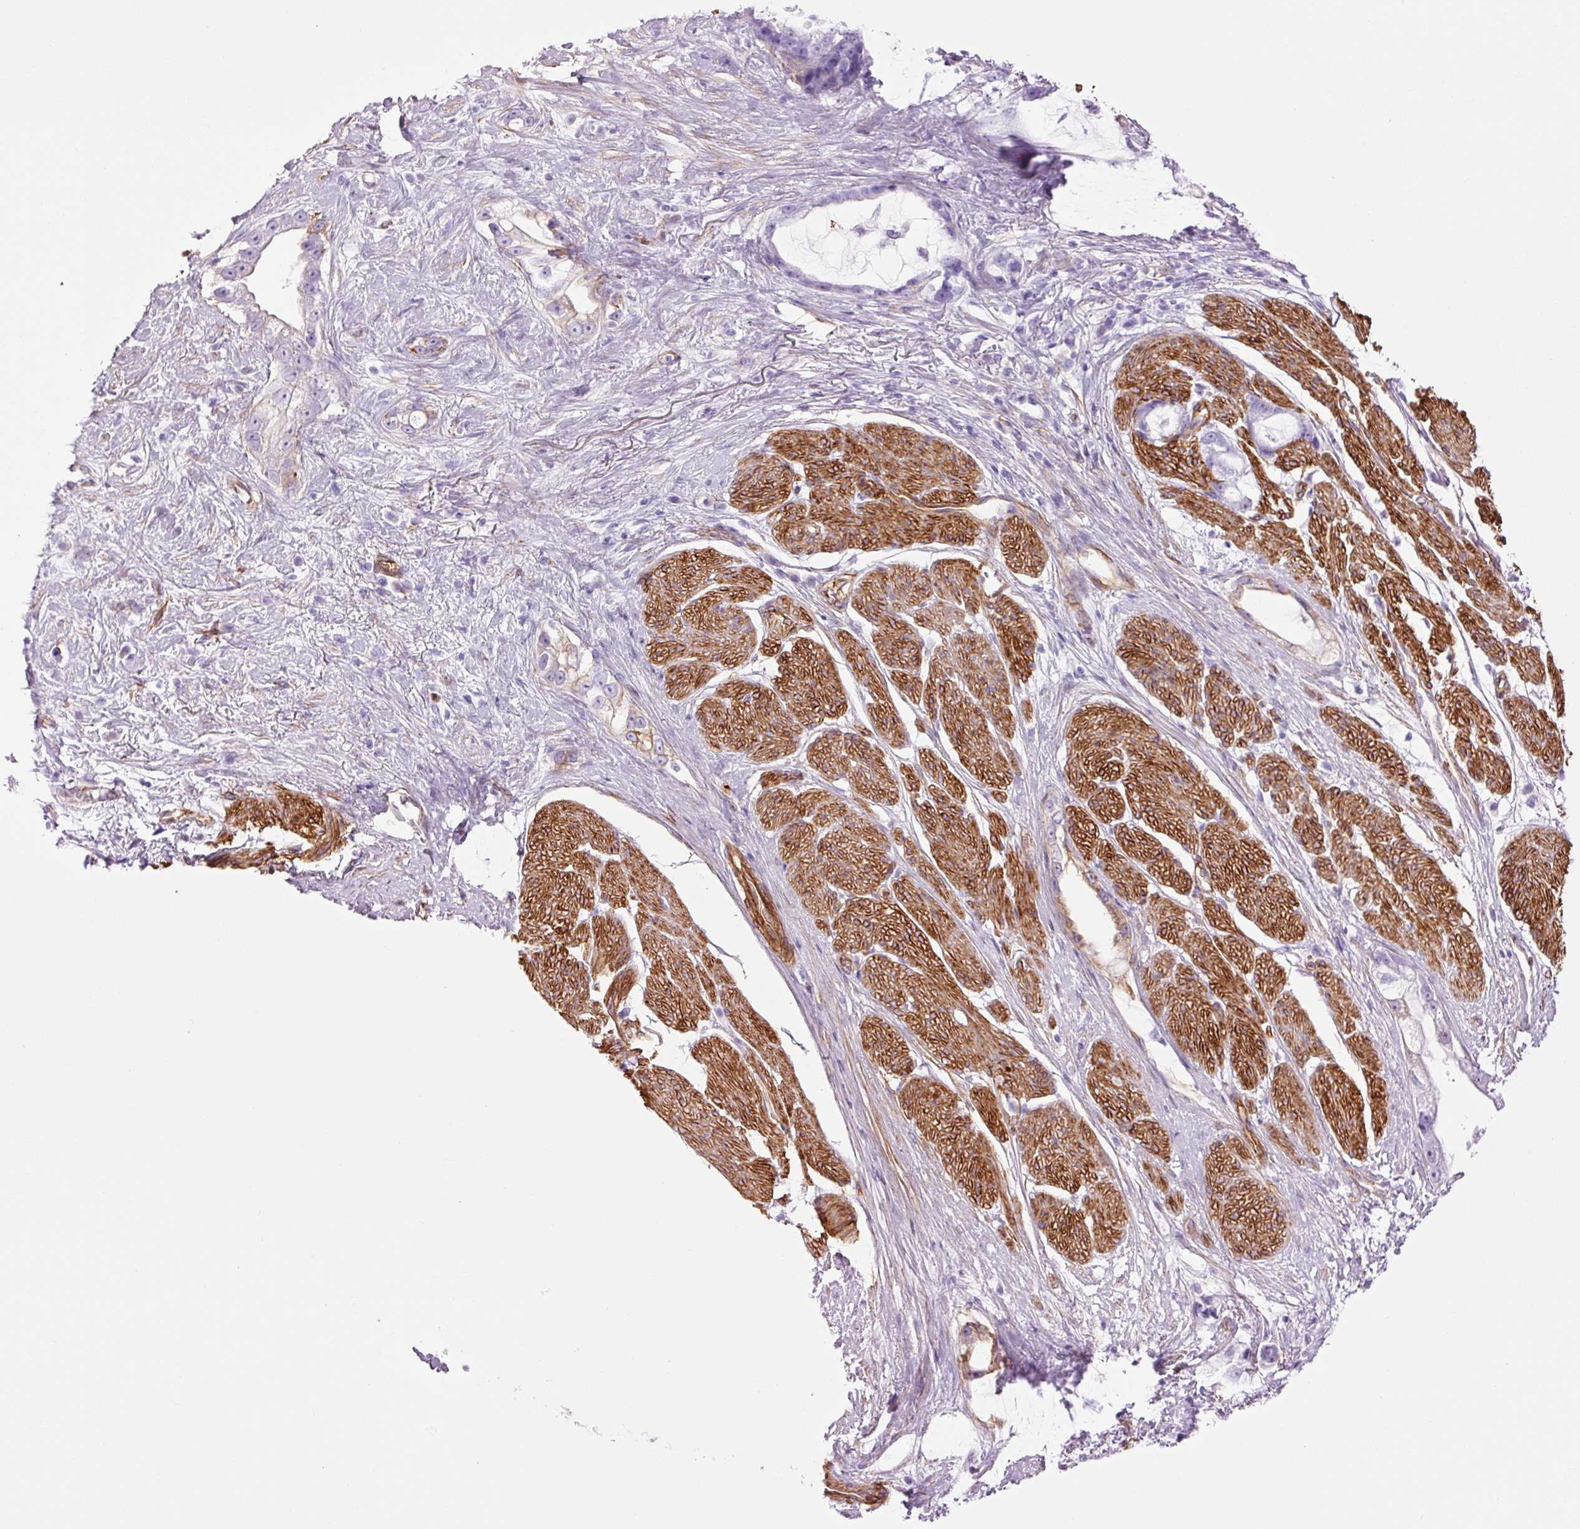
{"staining": {"intensity": "negative", "quantity": "none", "location": "none"}, "tissue": "stomach cancer", "cell_type": "Tumor cells", "image_type": "cancer", "snomed": [{"axis": "morphology", "description": "Adenocarcinoma, NOS"}, {"axis": "topography", "description": "Stomach"}], "caption": "Immunohistochemistry photomicrograph of neoplastic tissue: human stomach adenocarcinoma stained with DAB (3,3'-diaminobenzidine) displays no significant protein expression in tumor cells.", "gene": "CAV1", "patient": {"sex": "male", "age": 55}}